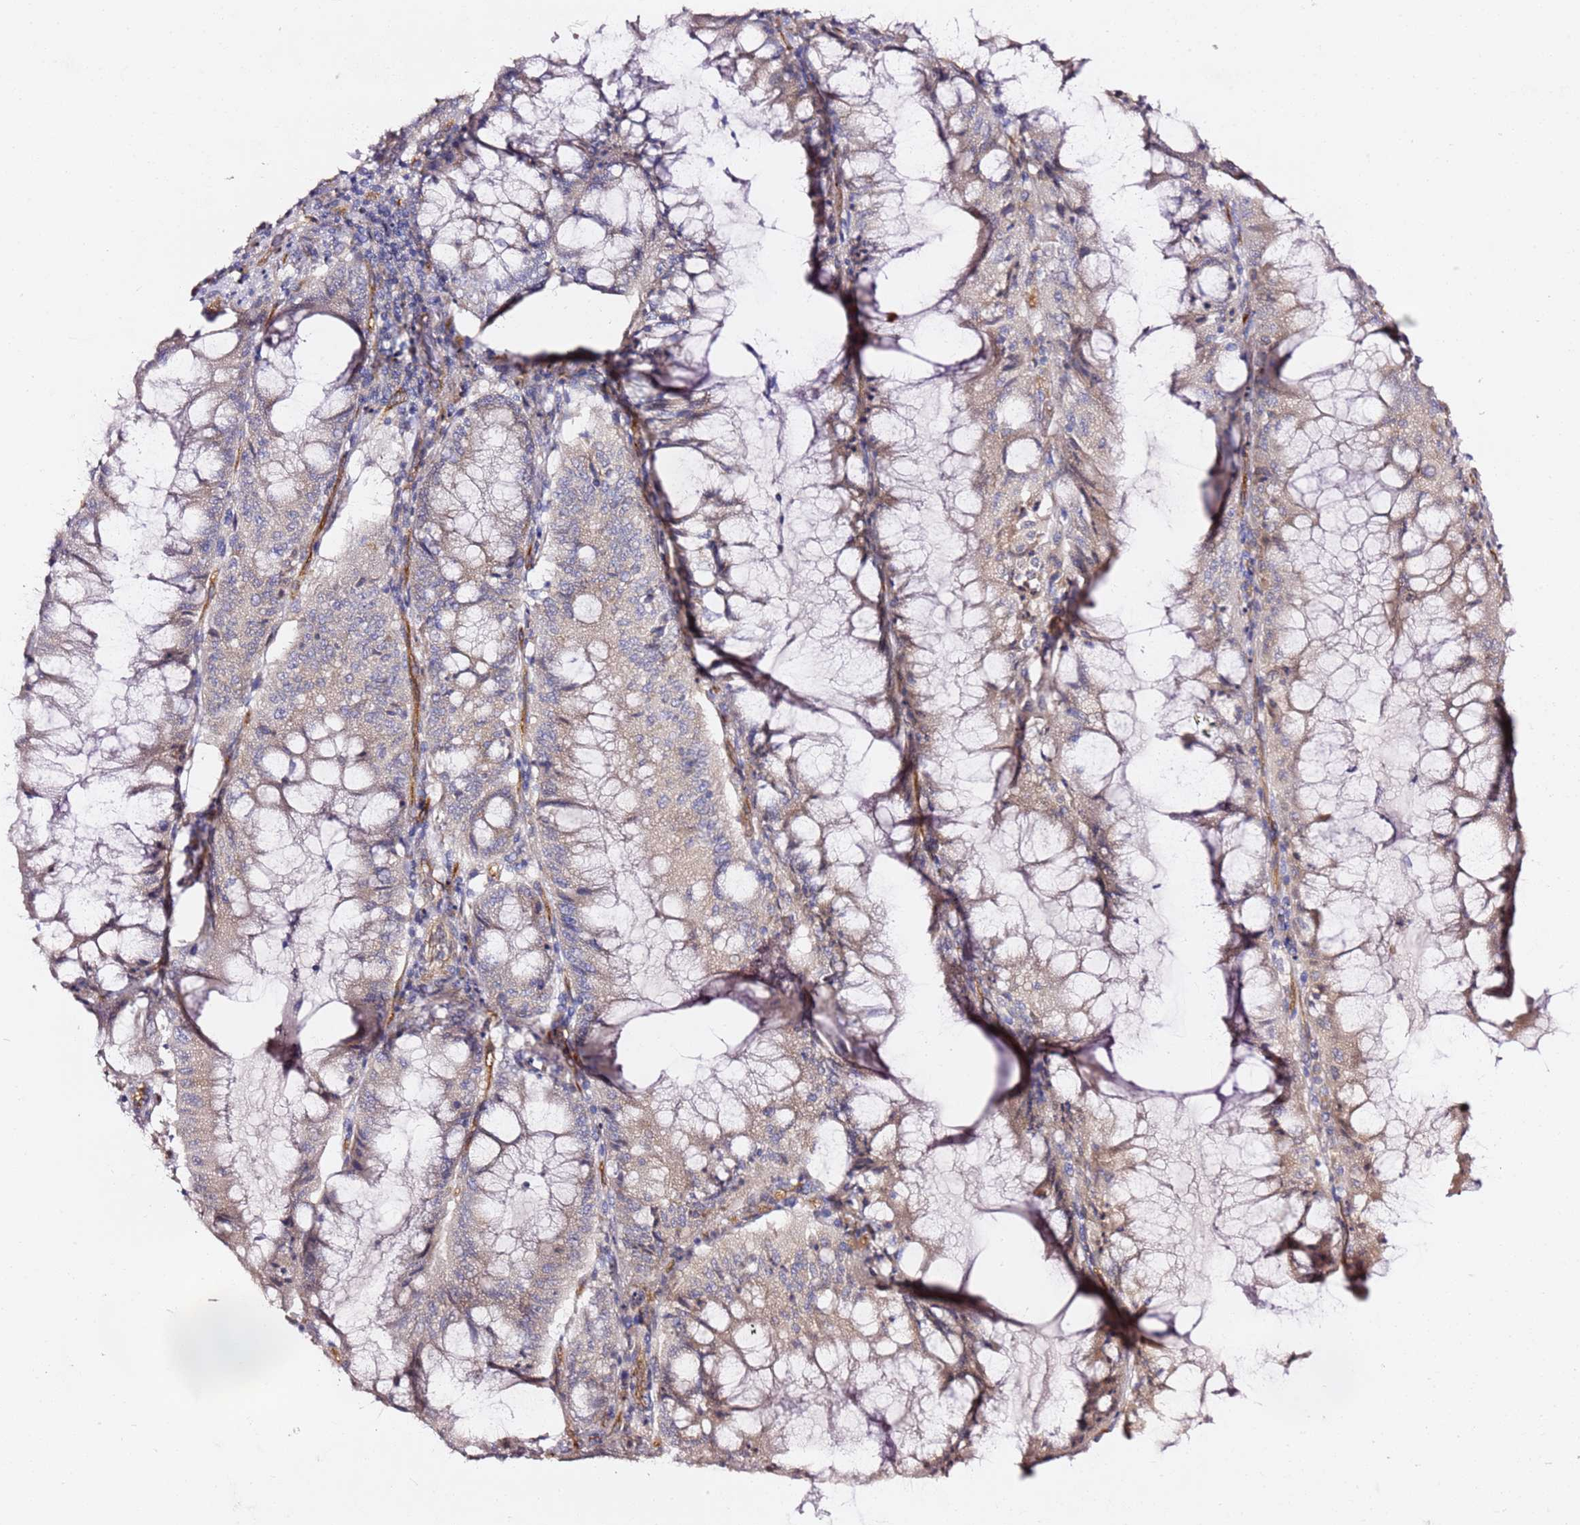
{"staining": {"intensity": "negative", "quantity": "none", "location": "none"}, "tissue": "pancreatic cancer", "cell_type": "Tumor cells", "image_type": "cancer", "snomed": [{"axis": "morphology", "description": "Adenocarcinoma, NOS"}, {"axis": "topography", "description": "Pancreas"}], "caption": "The image demonstrates no significant positivity in tumor cells of pancreatic cancer (adenocarcinoma).", "gene": "KIF7", "patient": {"sex": "female", "age": 50}}